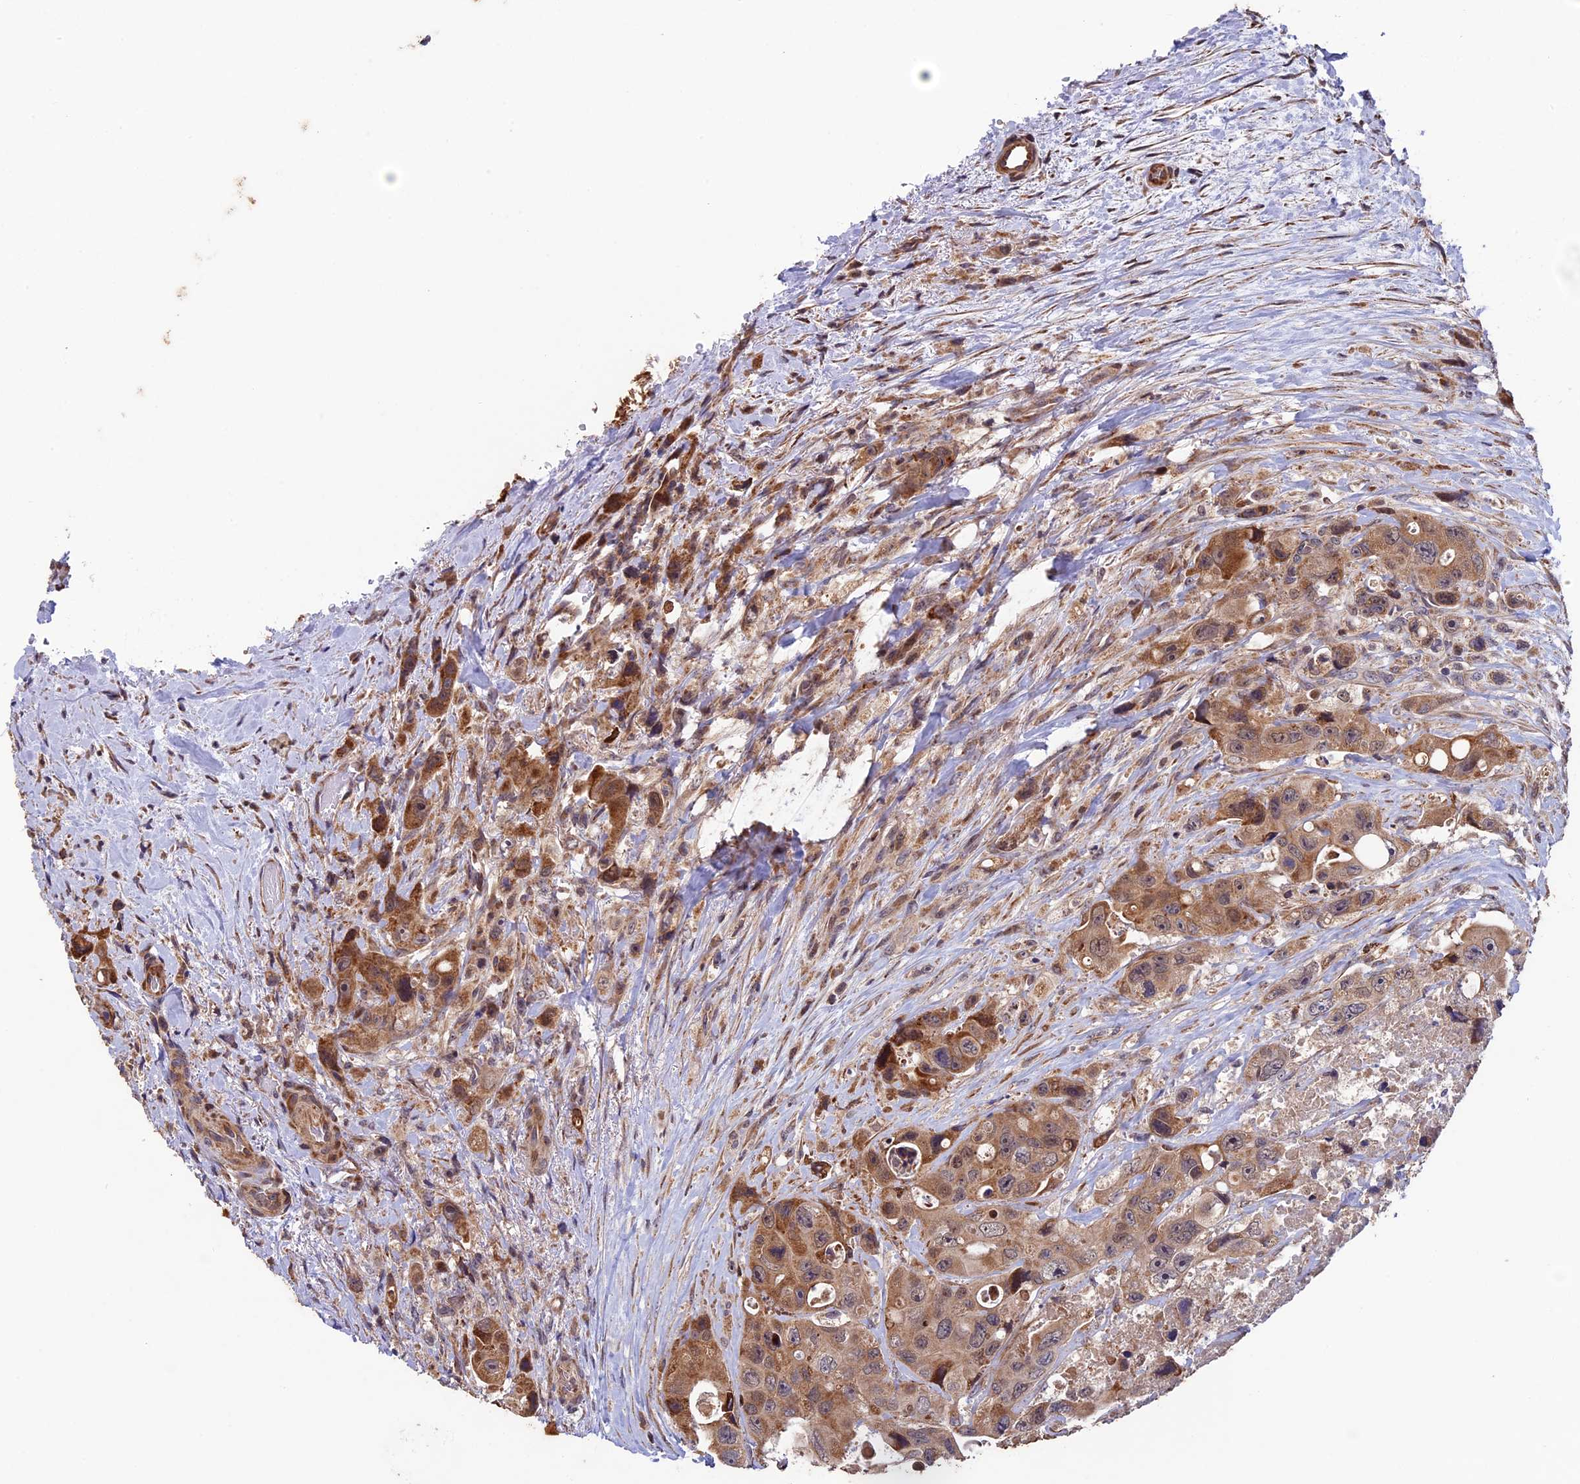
{"staining": {"intensity": "moderate", "quantity": ">75%", "location": "cytoplasmic/membranous"}, "tissue": "colorectal cancer", "cell_type": "Tumor cells", "image_type": "cancer", "snomed": [{"axis": "morphology", "description": "Adenocarcinoma, NOS"}, {"axis": "topography", "description": "Colon"}], "caption": "High-magnification brightfield microscopy of adenocarcinoma (colorectal) stained with DAB (brown) and counterstained with hematoxylin (blue). tumor cells exhibit moderate cytoplasmic/membranous expression is appreciated in approximately>75% of cells.", "gene": "RNF17", "patient": {"sex": "female", "age": 46}}